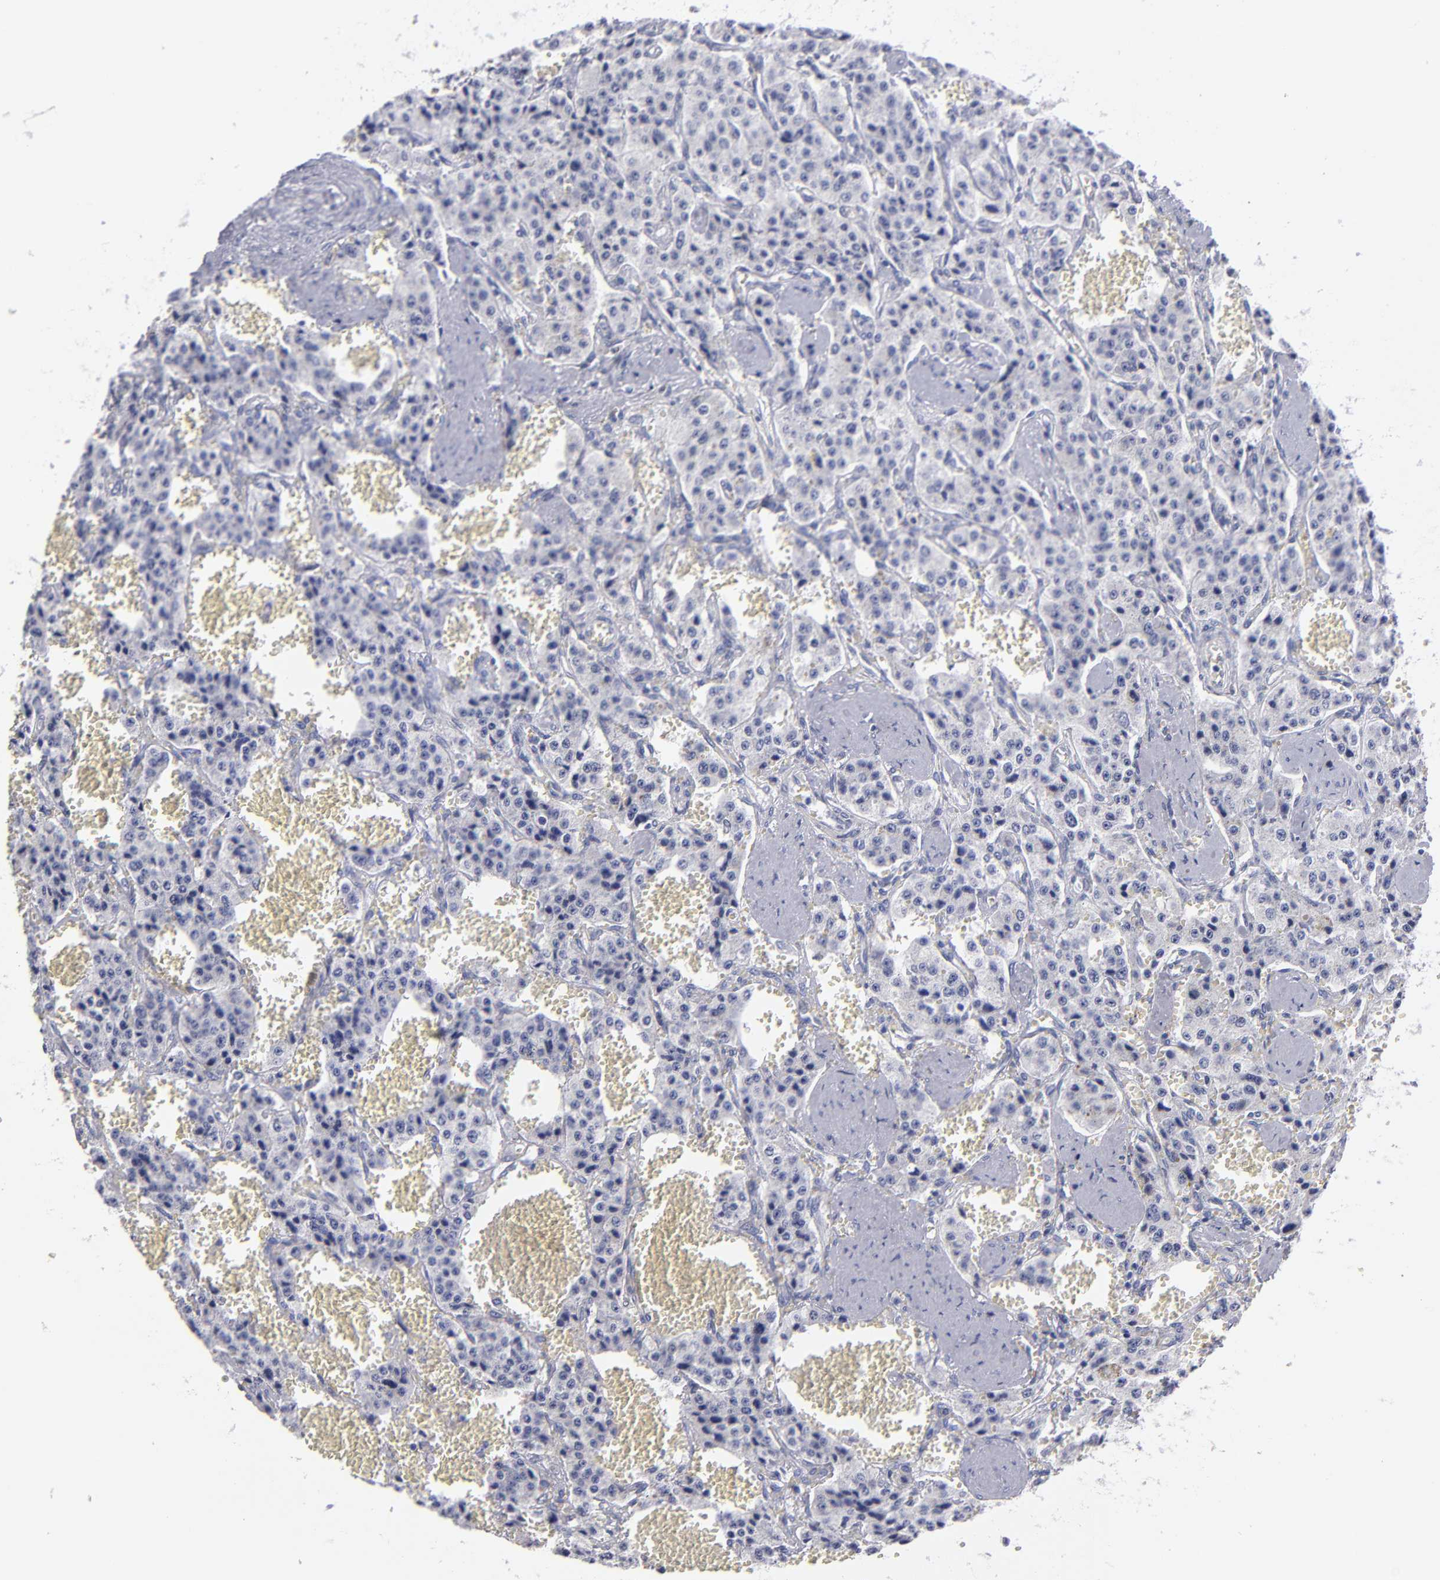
{"staining": {"intensity": "negative", "quantity": "none", "location": "none"}, "tissue": "carcinoid", "cell_type": "Tumor cells", "image_type": "cancer", "snomed": [{"axis": "morphology", "description": "Carcinoid, malignant, NOS"}, {"axis": "topography", "description": "Small intestine"}], "caption": "Protein analysis of carcinoid (malignant) shows no significant staining in tumor cells.", "gene": "MB", "patient": {"sex": "male", "age": 52}}